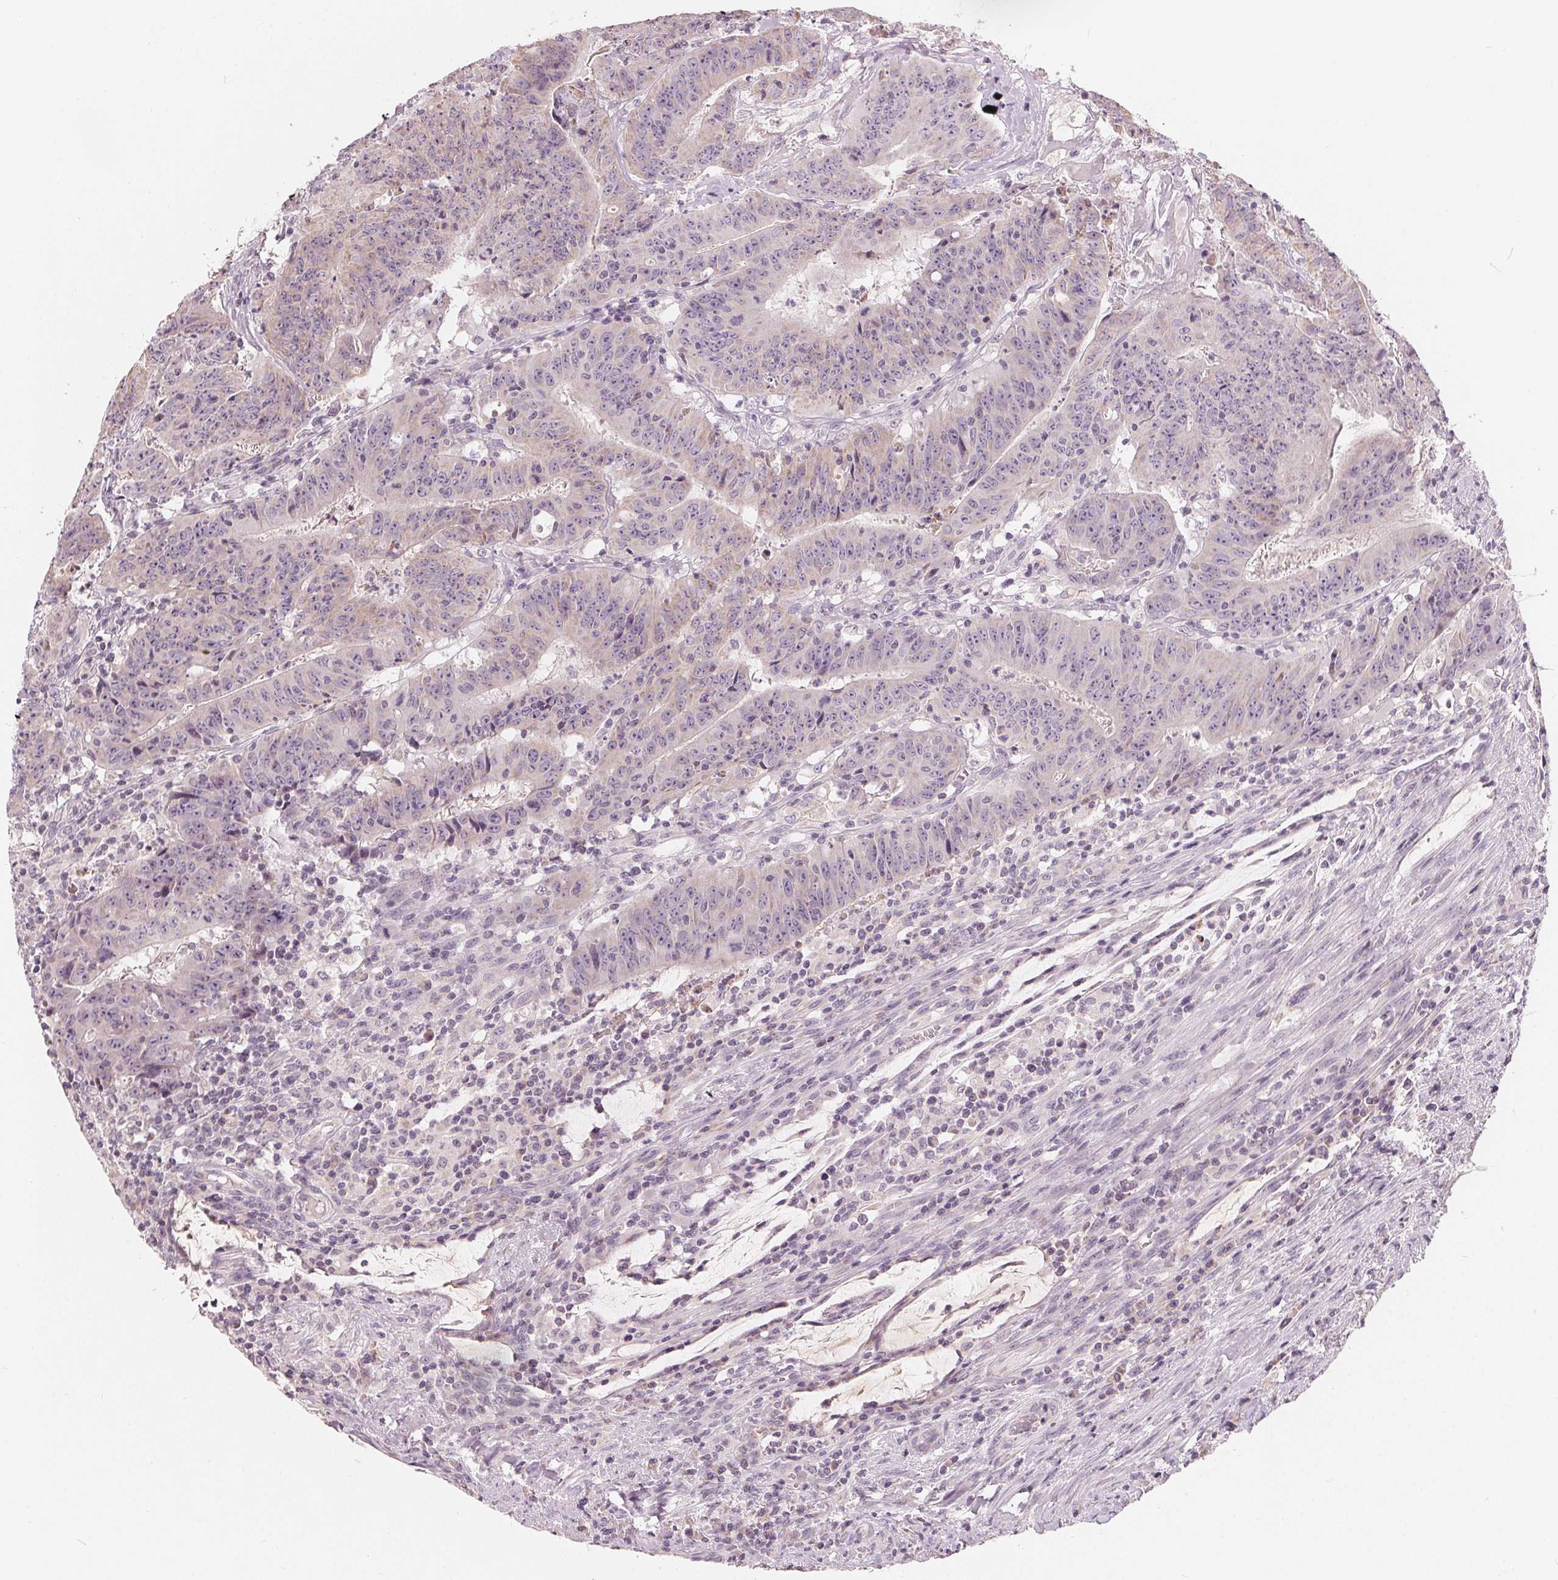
{"staining": {"intensity": "negative", "quantity": "none", "location": "none"}, "tissue": "colorectal cancer", "cell_type": "Tumor cells", "image_type": "cancer", "snomed": [{"axis": "morphology", "description": "Adenocarcinoma, NOS"}, {"axis": "topography", "description": "Colon"}], "caption": "Immunohistochemical staining of human colorectal adenocarcinoma reveals no significant expression in tumor cells.", "gene": "TRIM60", "patient": {"sex": "male", "age": 33}}